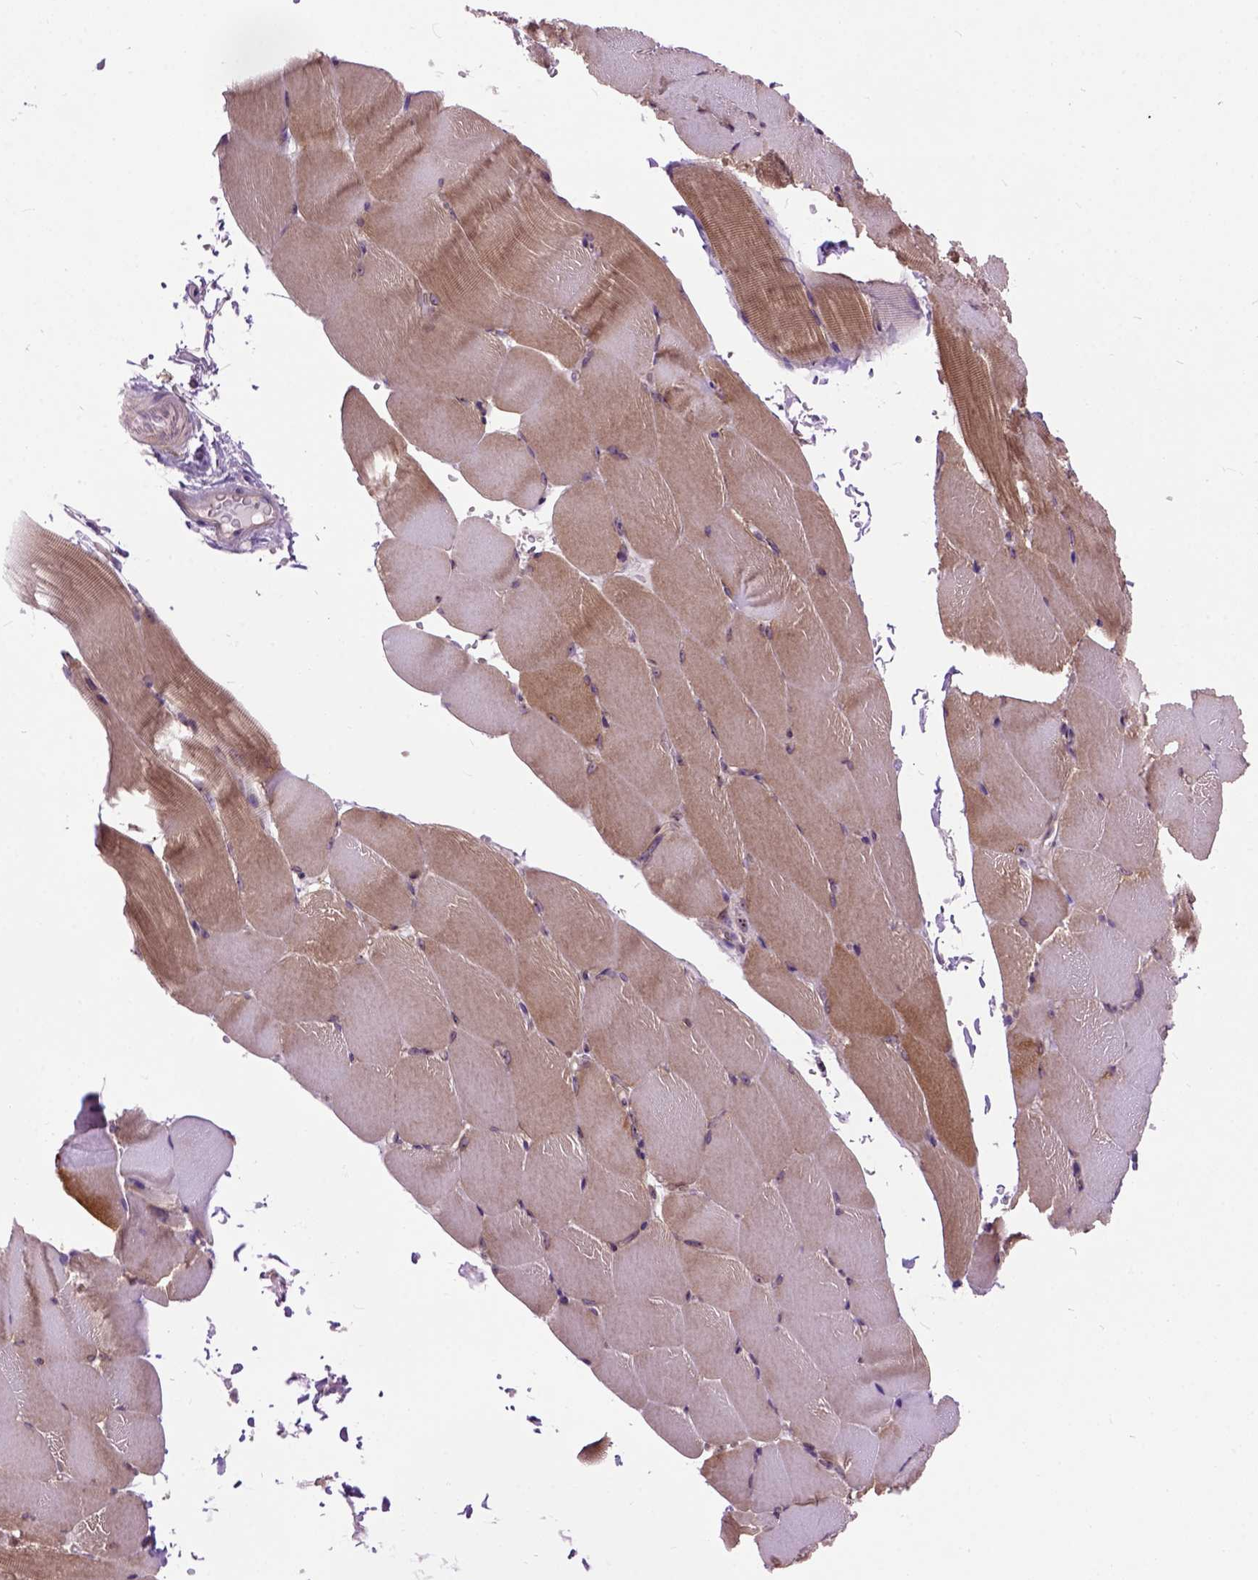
{"staining": {"intensity": "strong", "quantity": "25%-75%", "location": "cytoplasmic/membranous"}, "tissue": "skeletal muscle", "cell_type": "Myocytes", "image_type": "normal", "snomed": [{"axis": "morphology", "description": "Normal tissue, NOS"}, {"axis": "topography", "description": "Skeletal muscle"}], "caption": "Immunohistochemical staining of normal skeletal muscle shows 25%-75% levels of strong cytoplasmic/membranous protein positivity in approximately 25%-75% of myocytes. Using DAB (brown) and hematoxylin (blue) stains, captured at high magnification using brightfield microscopy.", "gene": "MAPT", "patient": {"sex": "female", "age": 37}}